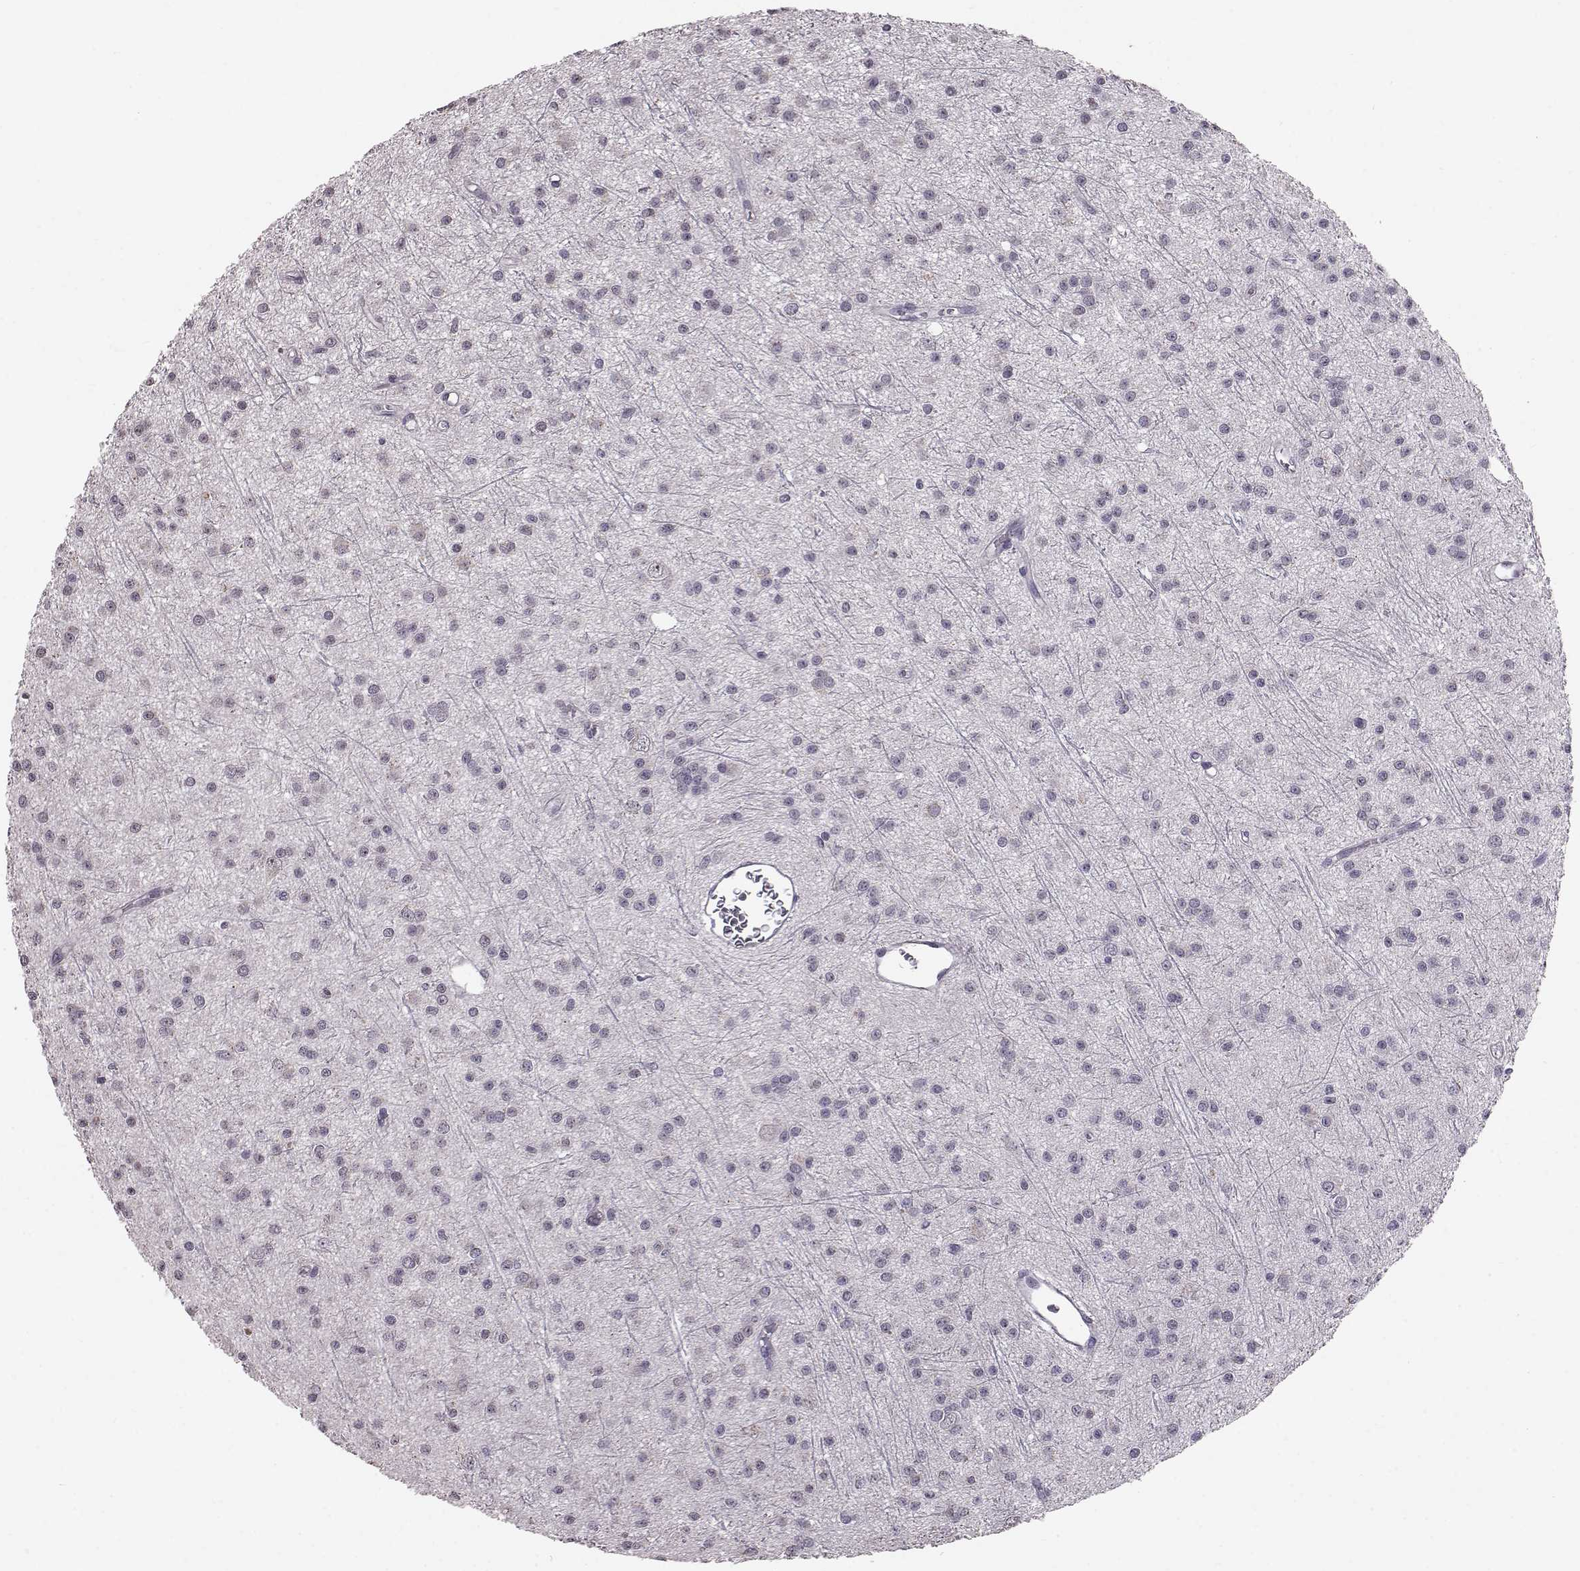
{"staining": {"intensity": "negative", "quantity": "none", "location": "none"}, "tissue": "glioma", "cell_type": "Tumor cells", "image_type": "cancer", "snomed": [{"axis": "morphology", "description": "Glioma, malignant, Low grade"}, {"axis": "topography", "description": "Brain"}], "caption": "Glioma was stained to show a protein in brown. There is no significant expression in tumor cells.", "gene": "ALDH3A1", "patient": {"sex": "male", "age": 27}}